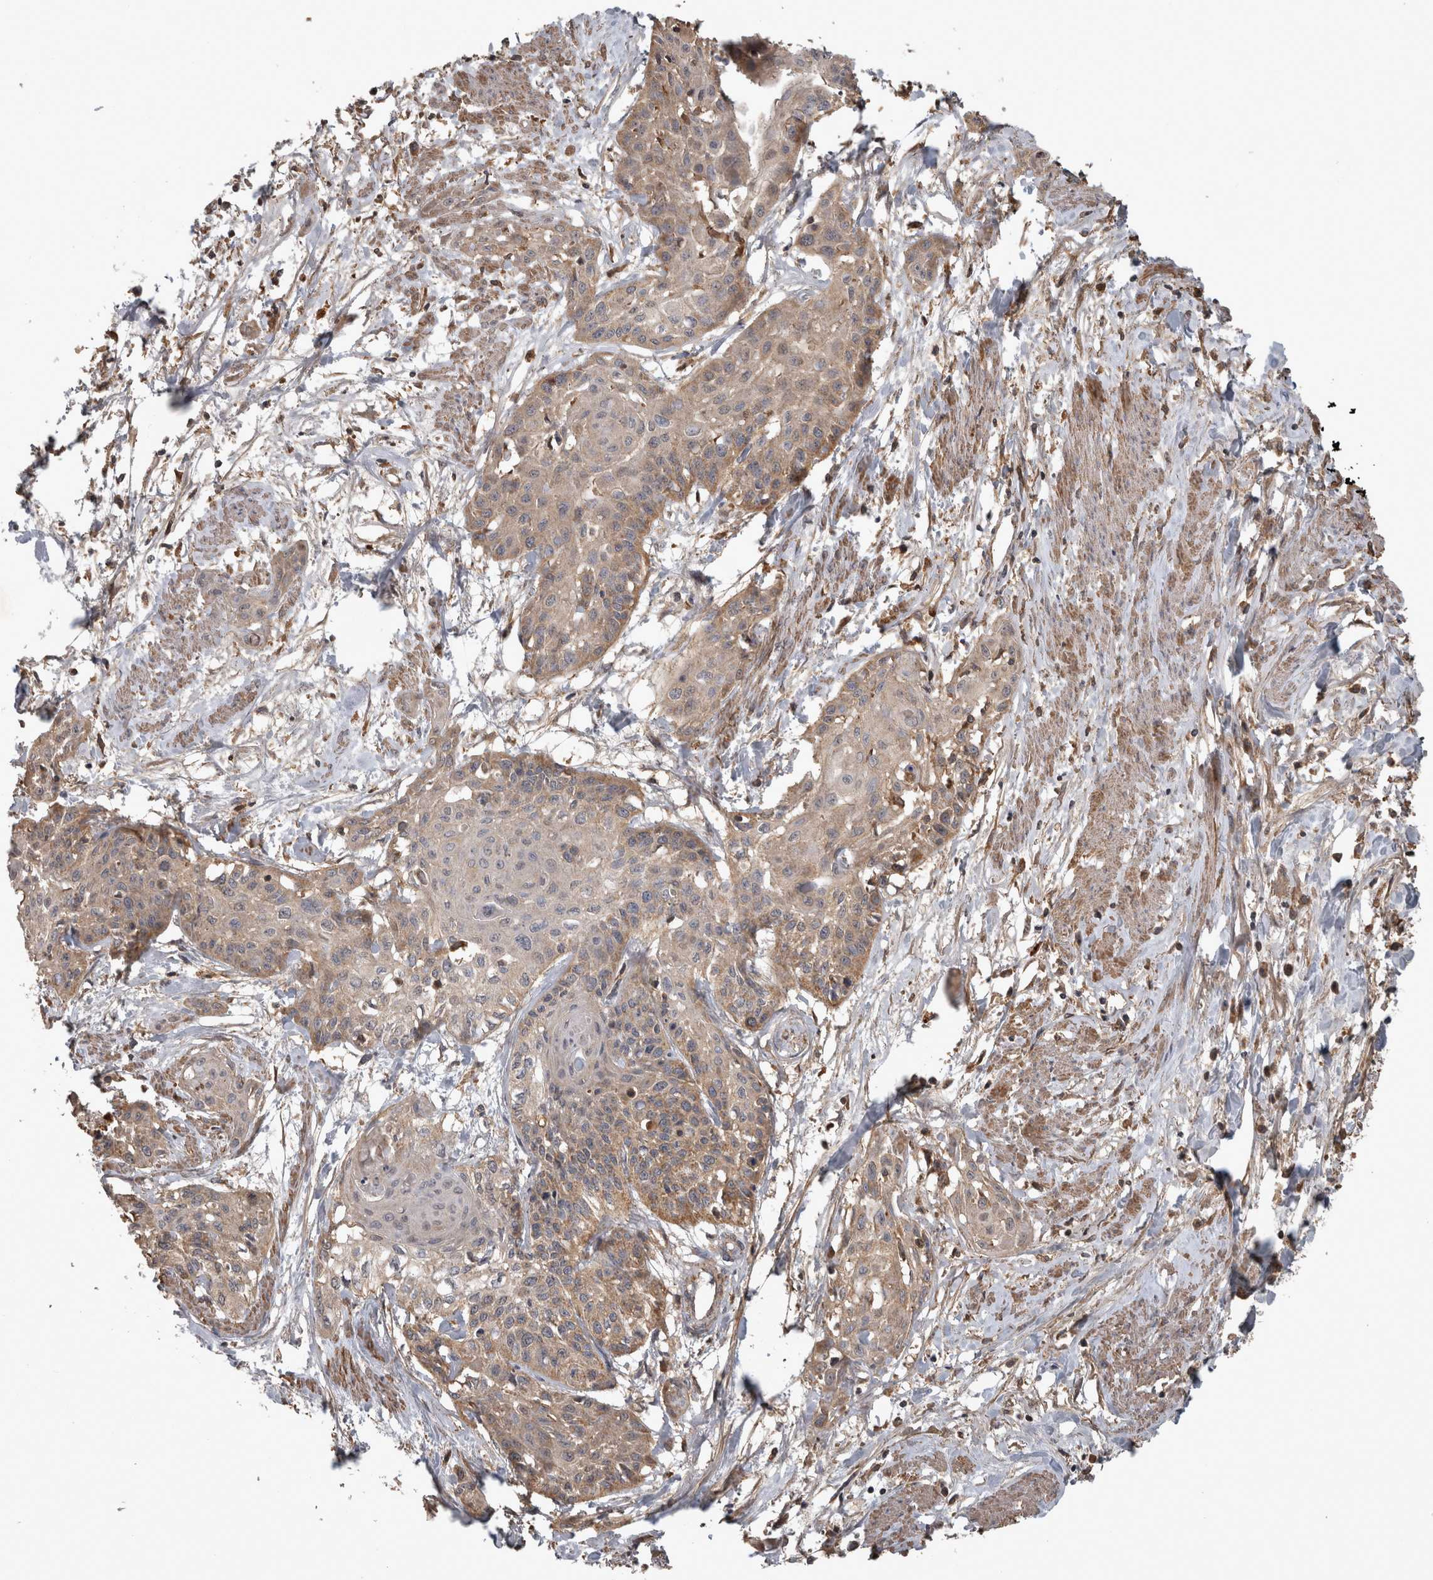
{"staining": {"intensity": "weak", "quantity": ">75%", "location": "cytoplasmic/membranous"}, "tissue": "cervical cancer", "cell_type": "Tumor cells", "image_type": "cancer", "snomed": [{"axis": "morphology", "description": "Squamous cell carcinoma, NOS"}, {"axis": "topography", "description": "Cervix"}], "caption": "High-power microscopy captured an IHC photomicrograph of squamous cell carcinoma (cervical), revealing weak cytoplasmic/membranous positivity in about >75% of tumor cells. The protein of interest is stained brown, and the nuclei are stained in blue (DAB (3,3'-diaminobenzidine) IHC with brightfield microscopy, high magnification).", "gene": "TRMT61B", "patient": {"sex": "female", "age": 57}}